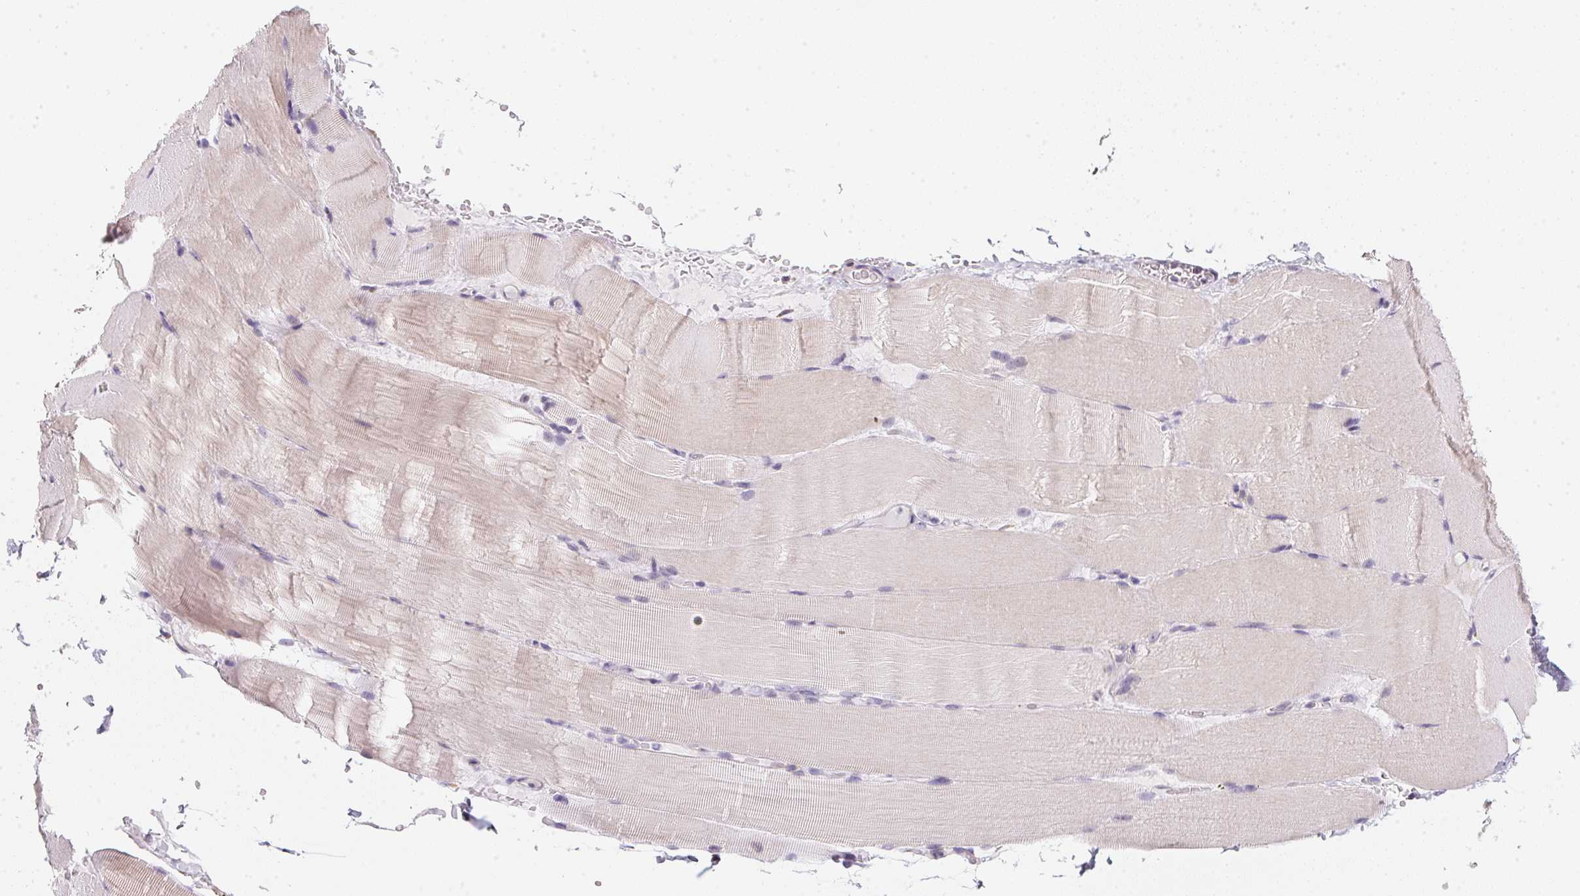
{"staining": {"intensity": "weak", "quantity": "<25%", "location": "cytoplasmic/membranous"}, "tissue": "skeletal muscle", "cell_type": "Myocytes", "image_type": "normal", "snomed": [{"axis": "morphology", "description": "Normal tissue, NOS"}, {"axis": "topography", "description": "Skeletal muscle"}], "caption": "IHC histopathology image of unremarkable skeletal muscle stained for a protein (brown), which shows no expression in myocytes.", "gene": "GIPC2", "patient": {"sex": "female", "age": 37}}